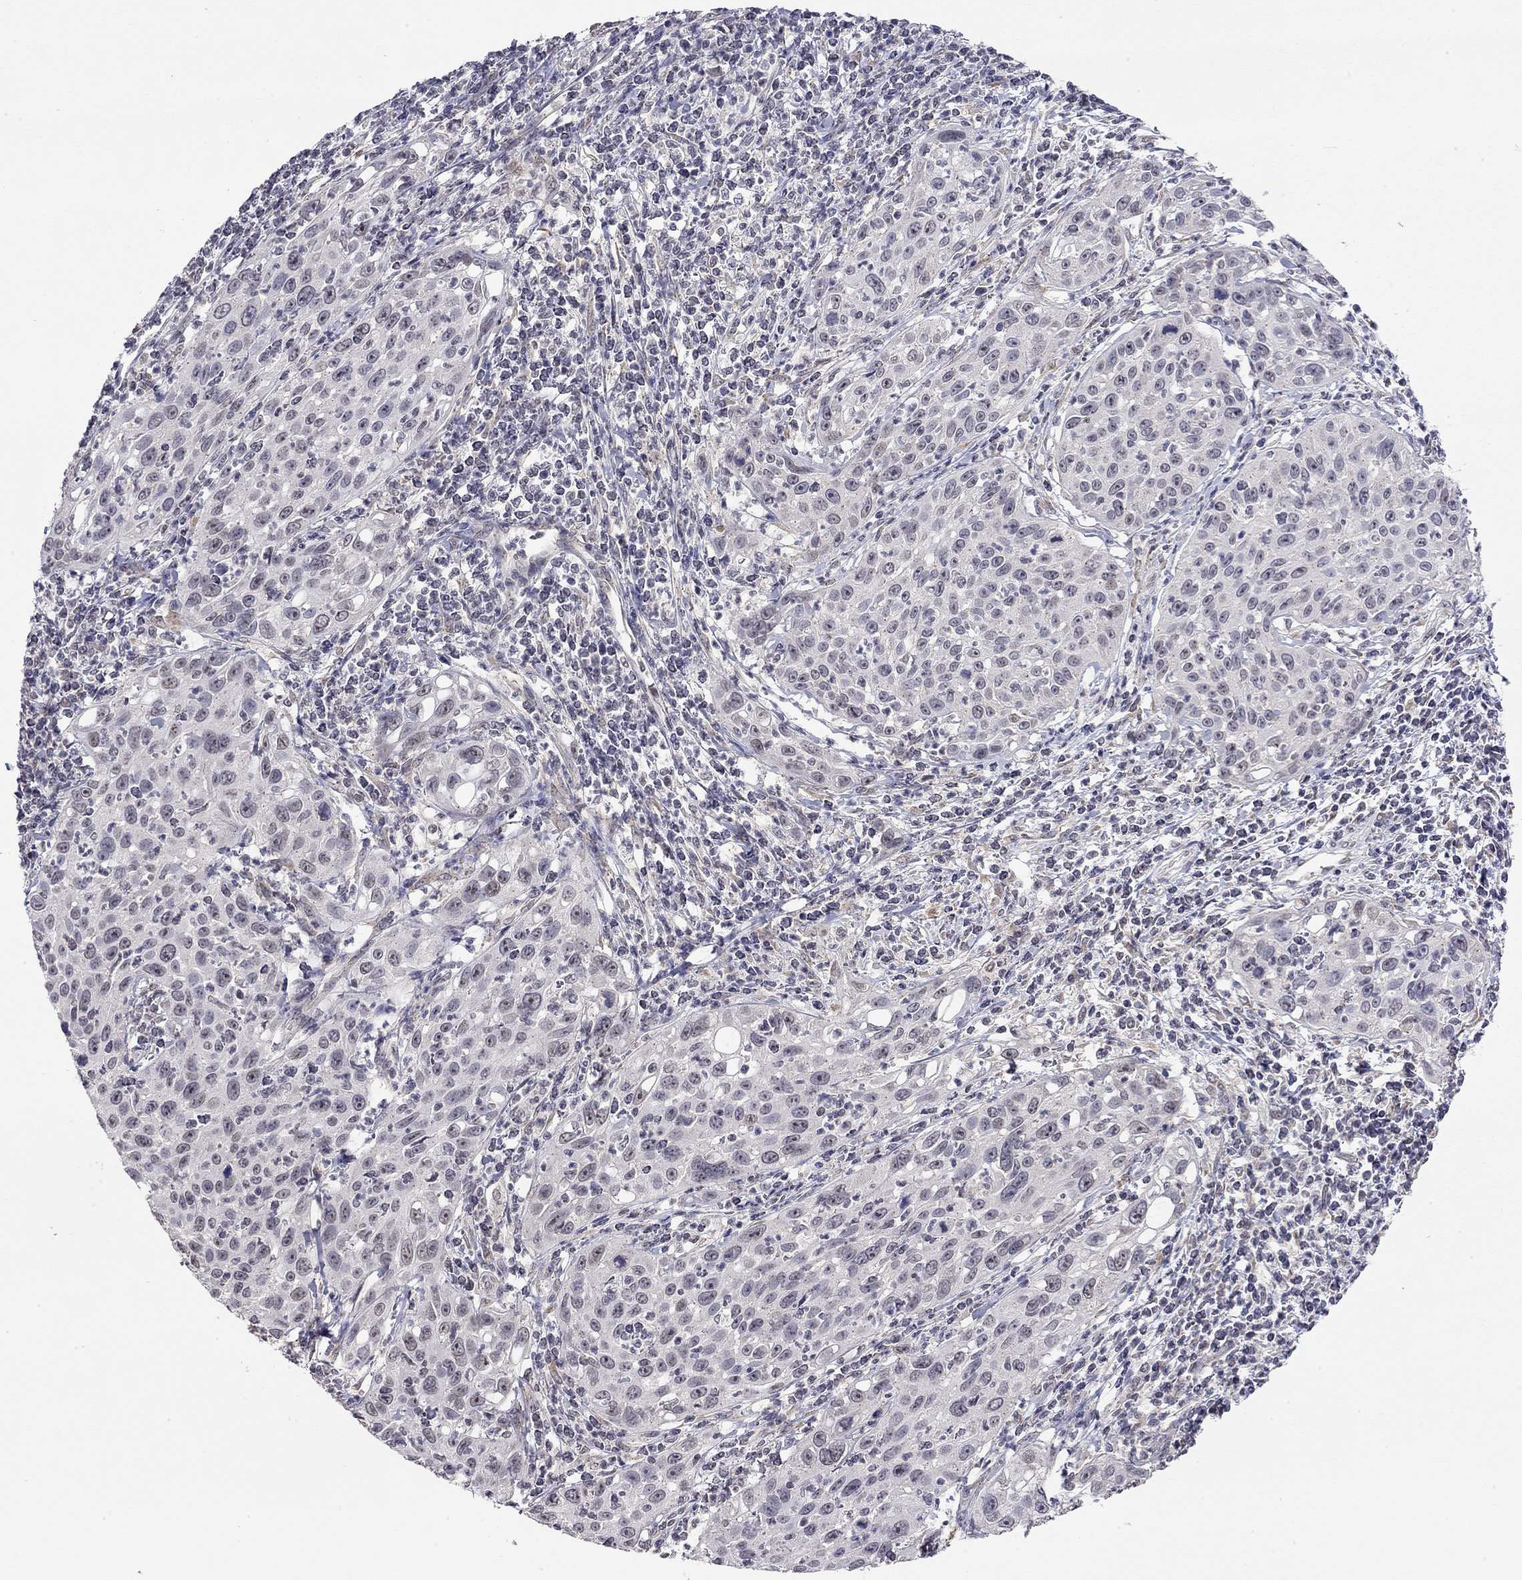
{"staining": {"intensity": "negative", "quantity": "none", "location": "none"}, "tissue": "cervical cancer", "cell_type": "Tumor cells", "image_type": "cancer", "snomed": [{"axis": "morphology", "description": "Squamous cell carcinoma, NOS"}, {"axis": "topography", "description": "Cervix"}], "caption": "The histopathology image exhibits no significant expression in tumor cells of squamous cell carcinoma (cervical).", "gene": "WNK3", "patient": {"sex": "female", "age": 26}}